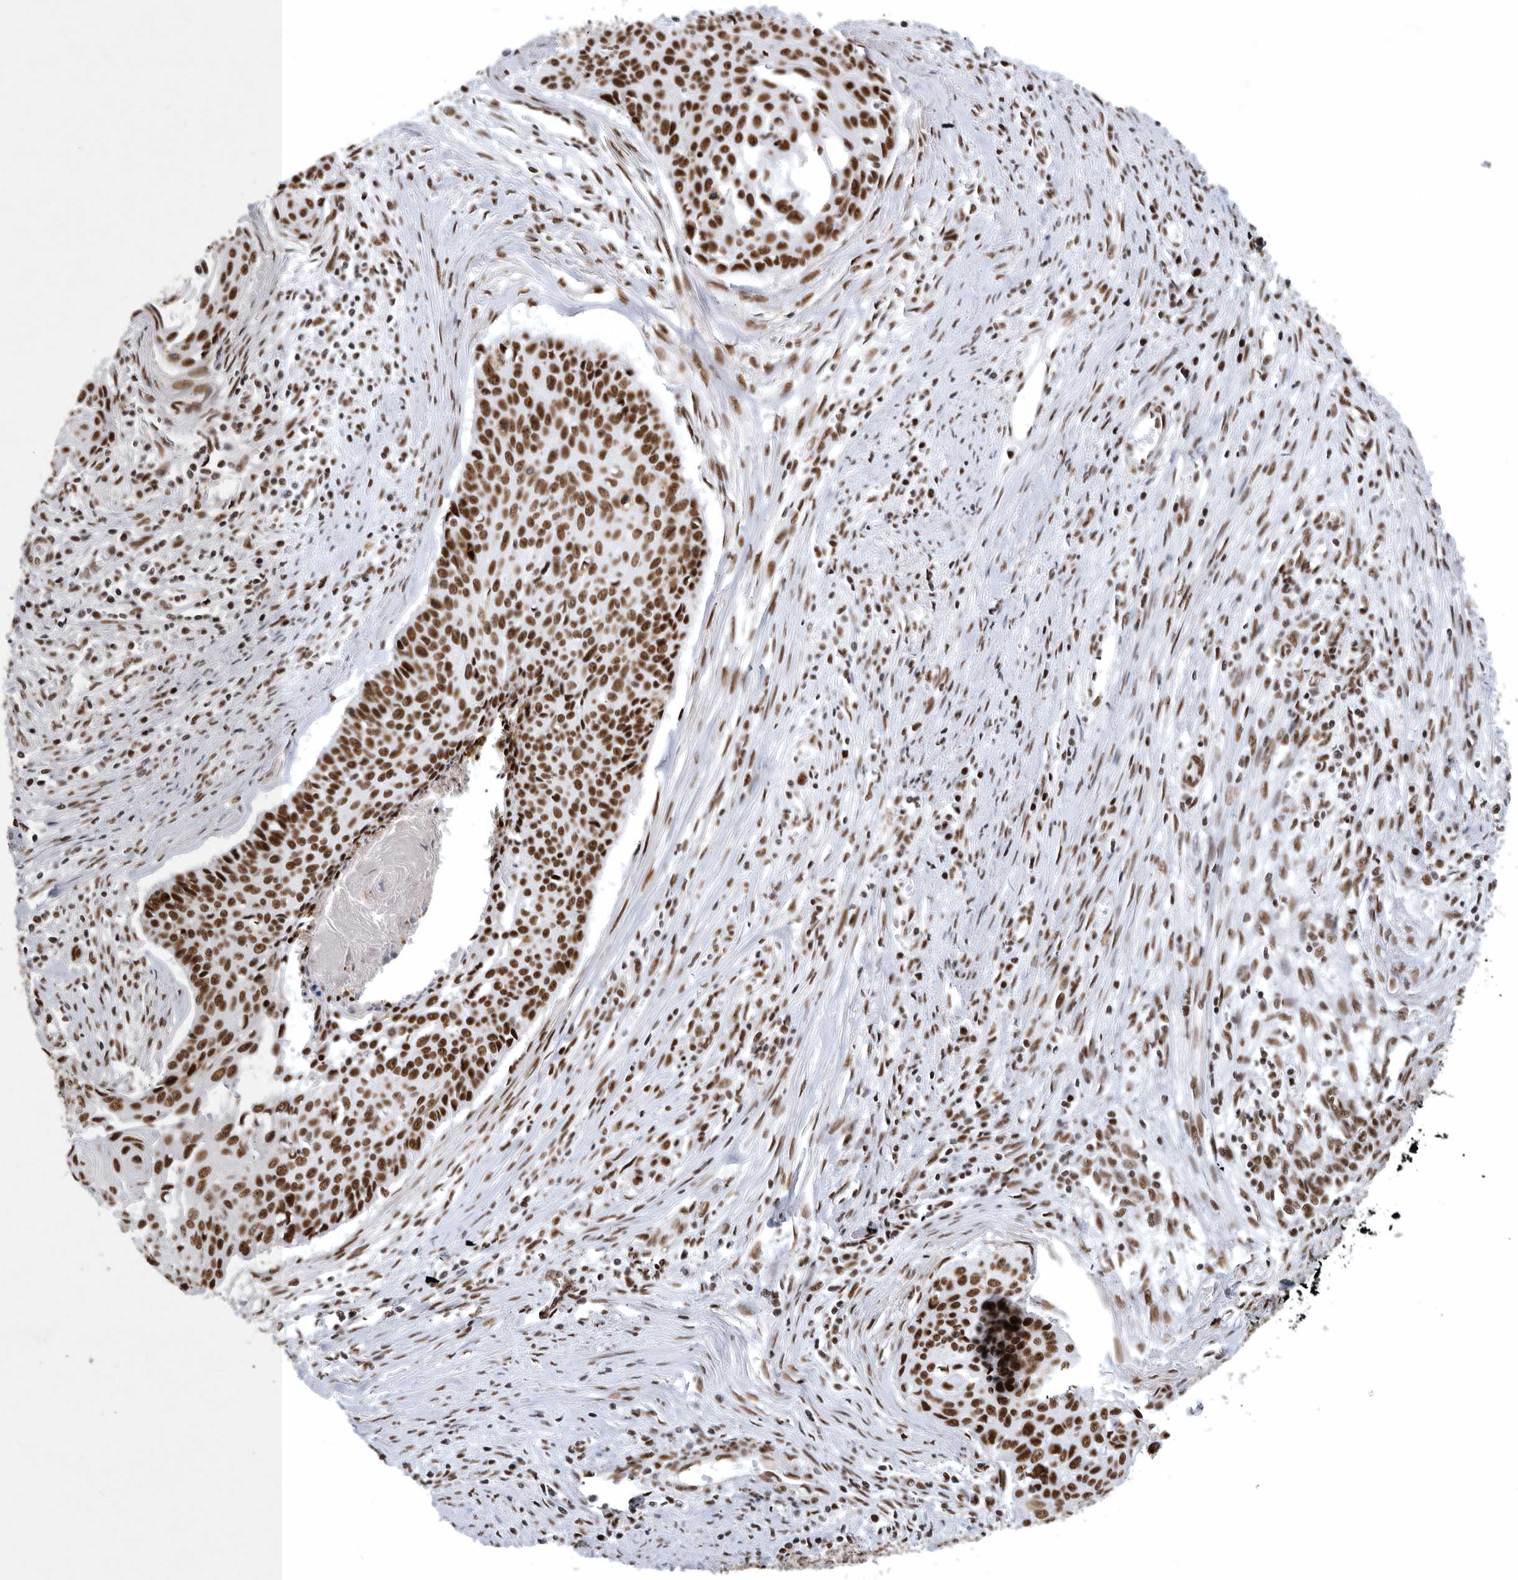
{"staining": {"intensity": "strong", "quantity": ">75%", "location": "nuclear"}, "tissue": "cervical cancer", "cell_type": "Tumor cells", "image_type": "cancer", "snomed": [{"axis": "morphology", "description": "Squamous cell carcinoma, NOS"}, {"axis": "topography", "description": "Cervix"}], "caption": "A brown stain shows strong nuclear positivity of a protein in squamous cell carcinoma (cervical) tumor cells. The protein is stained brown, and the nuclei are stained in blue (DAB IHC with brightfield microscopy, high magnification).", "gene": "BCLAF1", "patient": {"sex": "female", "age": 55}}